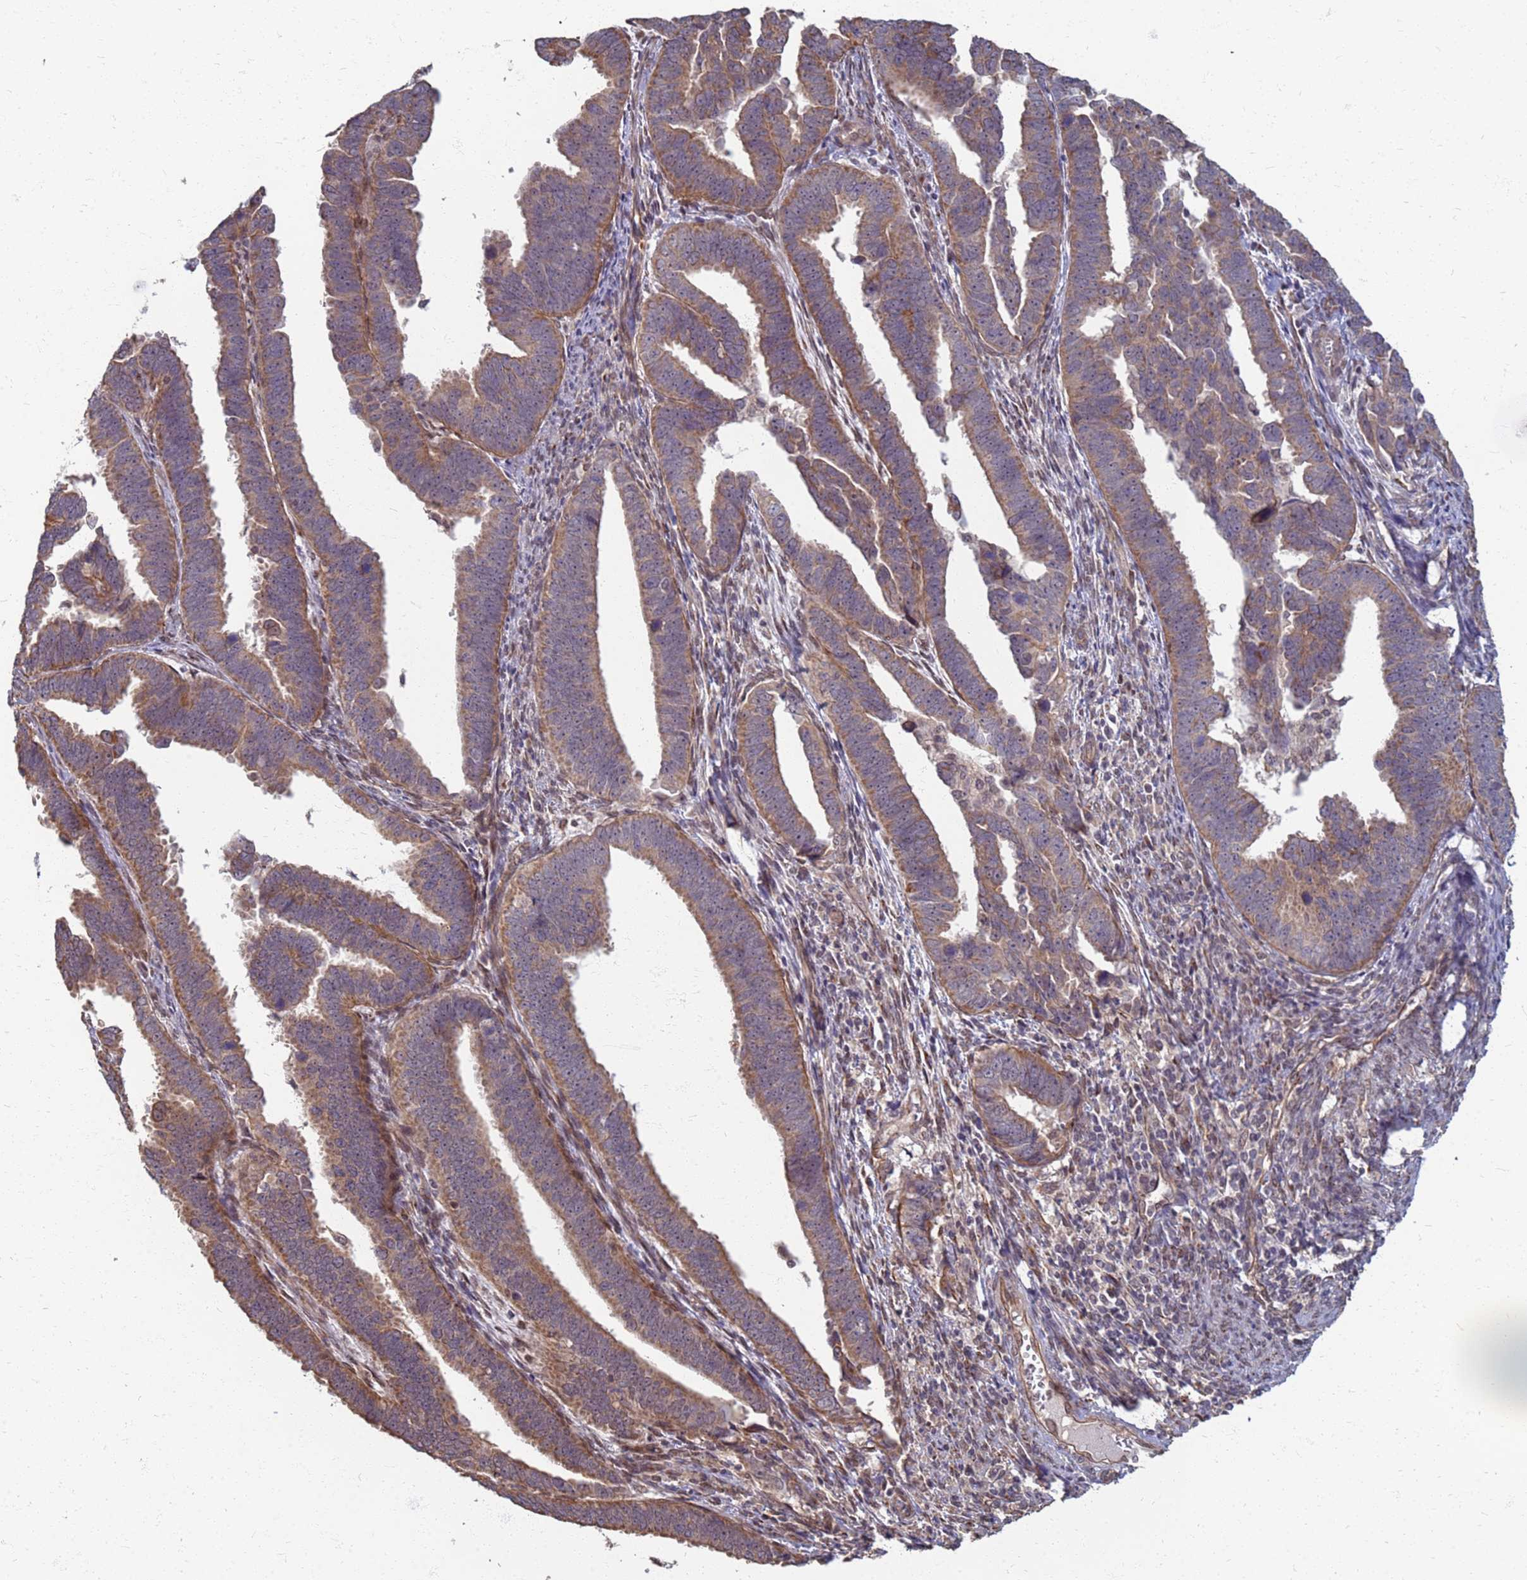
{"staining": {"intensity": "moderate", "quantity": ">75%", "location": "cytoplasmic/membranous"}, "tissue": "endometrial cancer", "cell_type": "Tumor cells", "image_type": "cancer", "snomed": [{"axis": "morphology", "description": "Adenocarcinoma, NOS"}, {"axis": "topography", "description": "Endometrium"}], "caption": "Adenocarcinoma (endometrial) stained for a protein (brown) demonstrates moderate cytoplasmic/membranous positive staining in approximately >75% of tumor cells.", "gene": "ITGB4", "patient": {"sex": "female", "age": 75}}